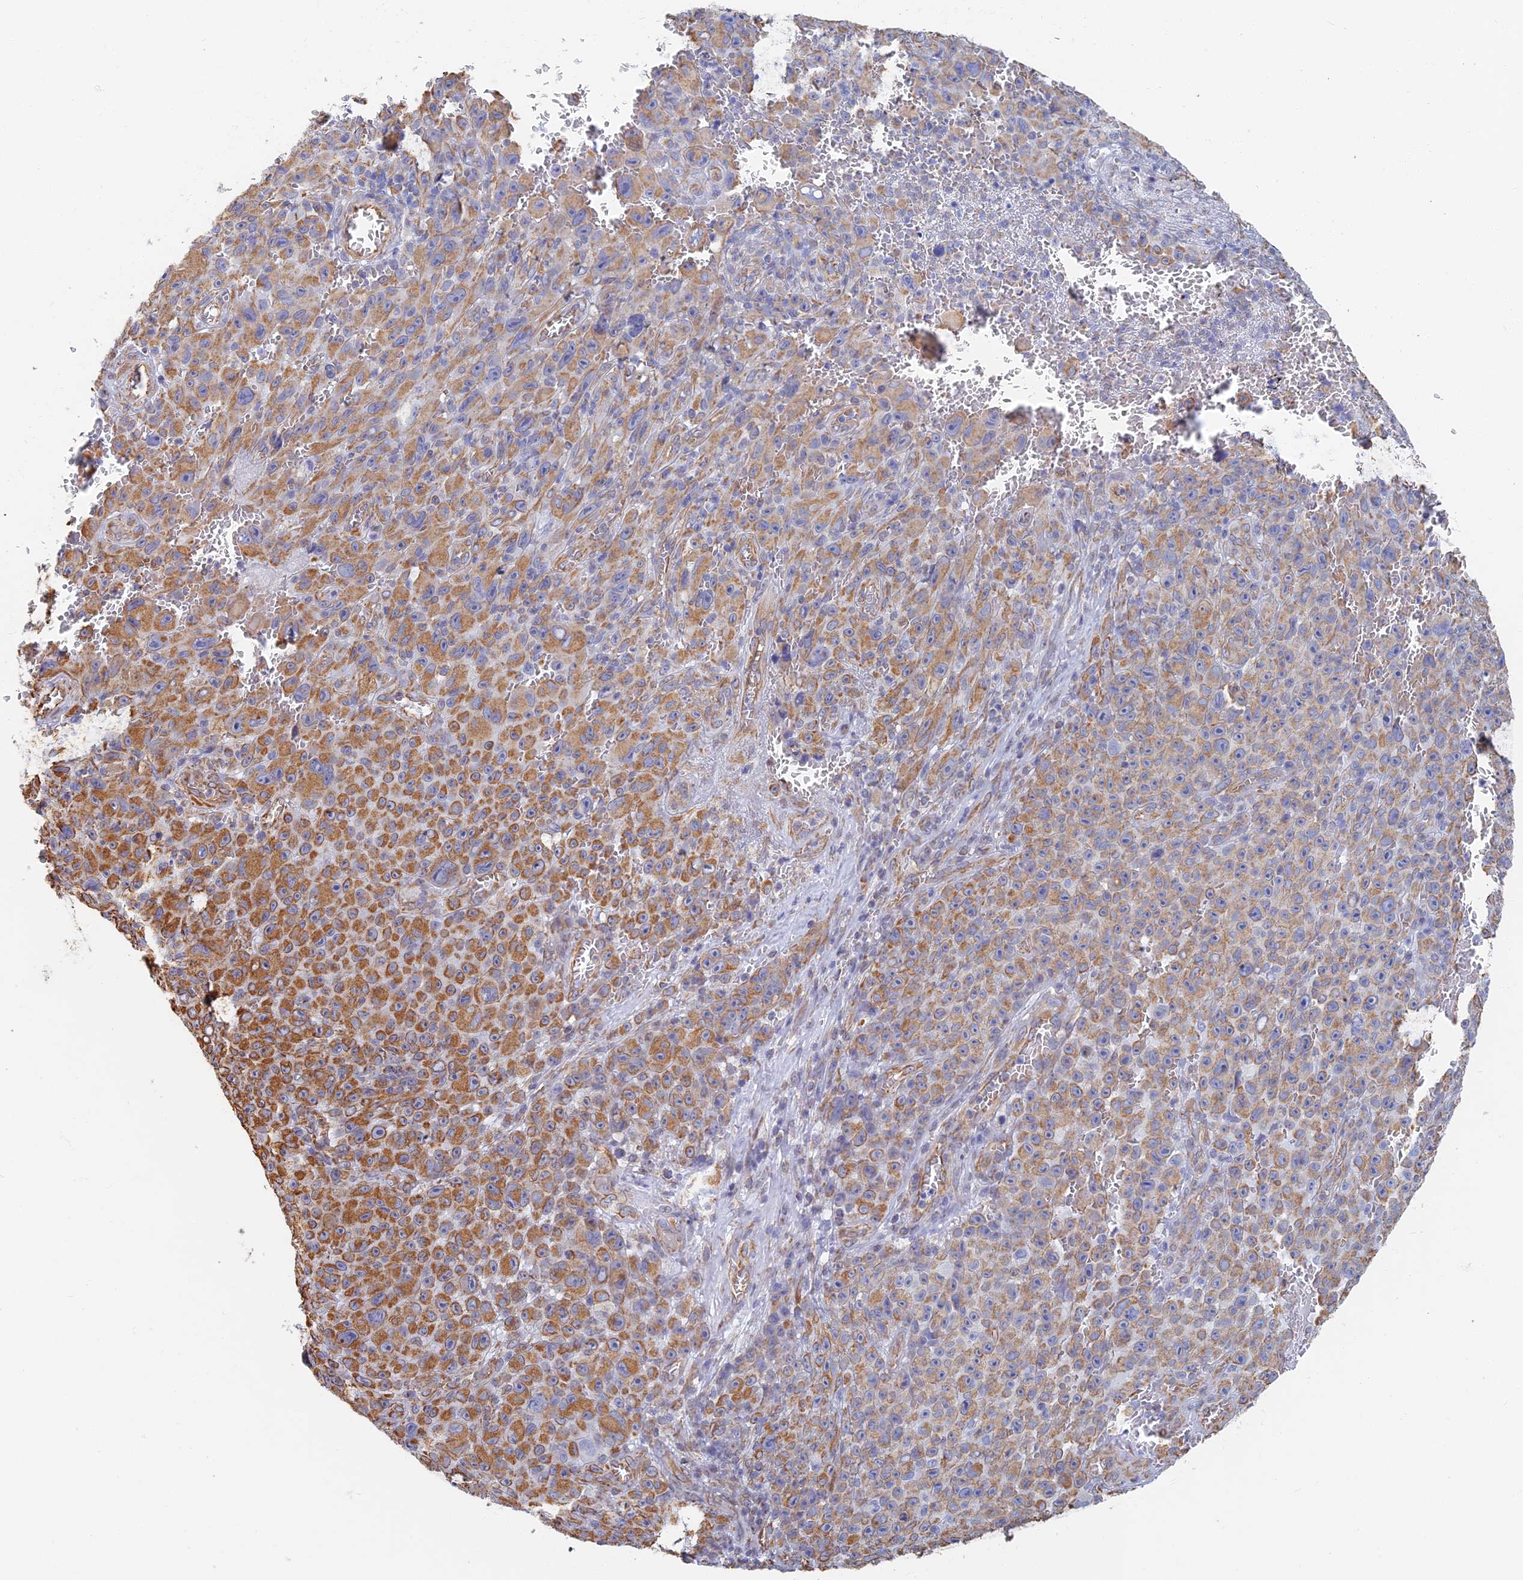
{"staining": {"intensity": "moderate", "quantity": ">75%", "location": "cytoplasmic/membranous"}, "tissue": "melanoma", "cell_type": "Tumor cells", "image_type": "cancer", "snomed": [{"axis": "morphology", "description": "Malignant melanoma, NOS"}, {"axis": "topography", "description": "Skin"}], "caption": "Approximately >75% of tumor cells in human malignant melanoma demonstrate moderate cytoplasmic/membranous protein expression as visualized by brown immunohistochemical staining.", "gene": "RMC1", "patient": {"sex": "female", "age": 82}}